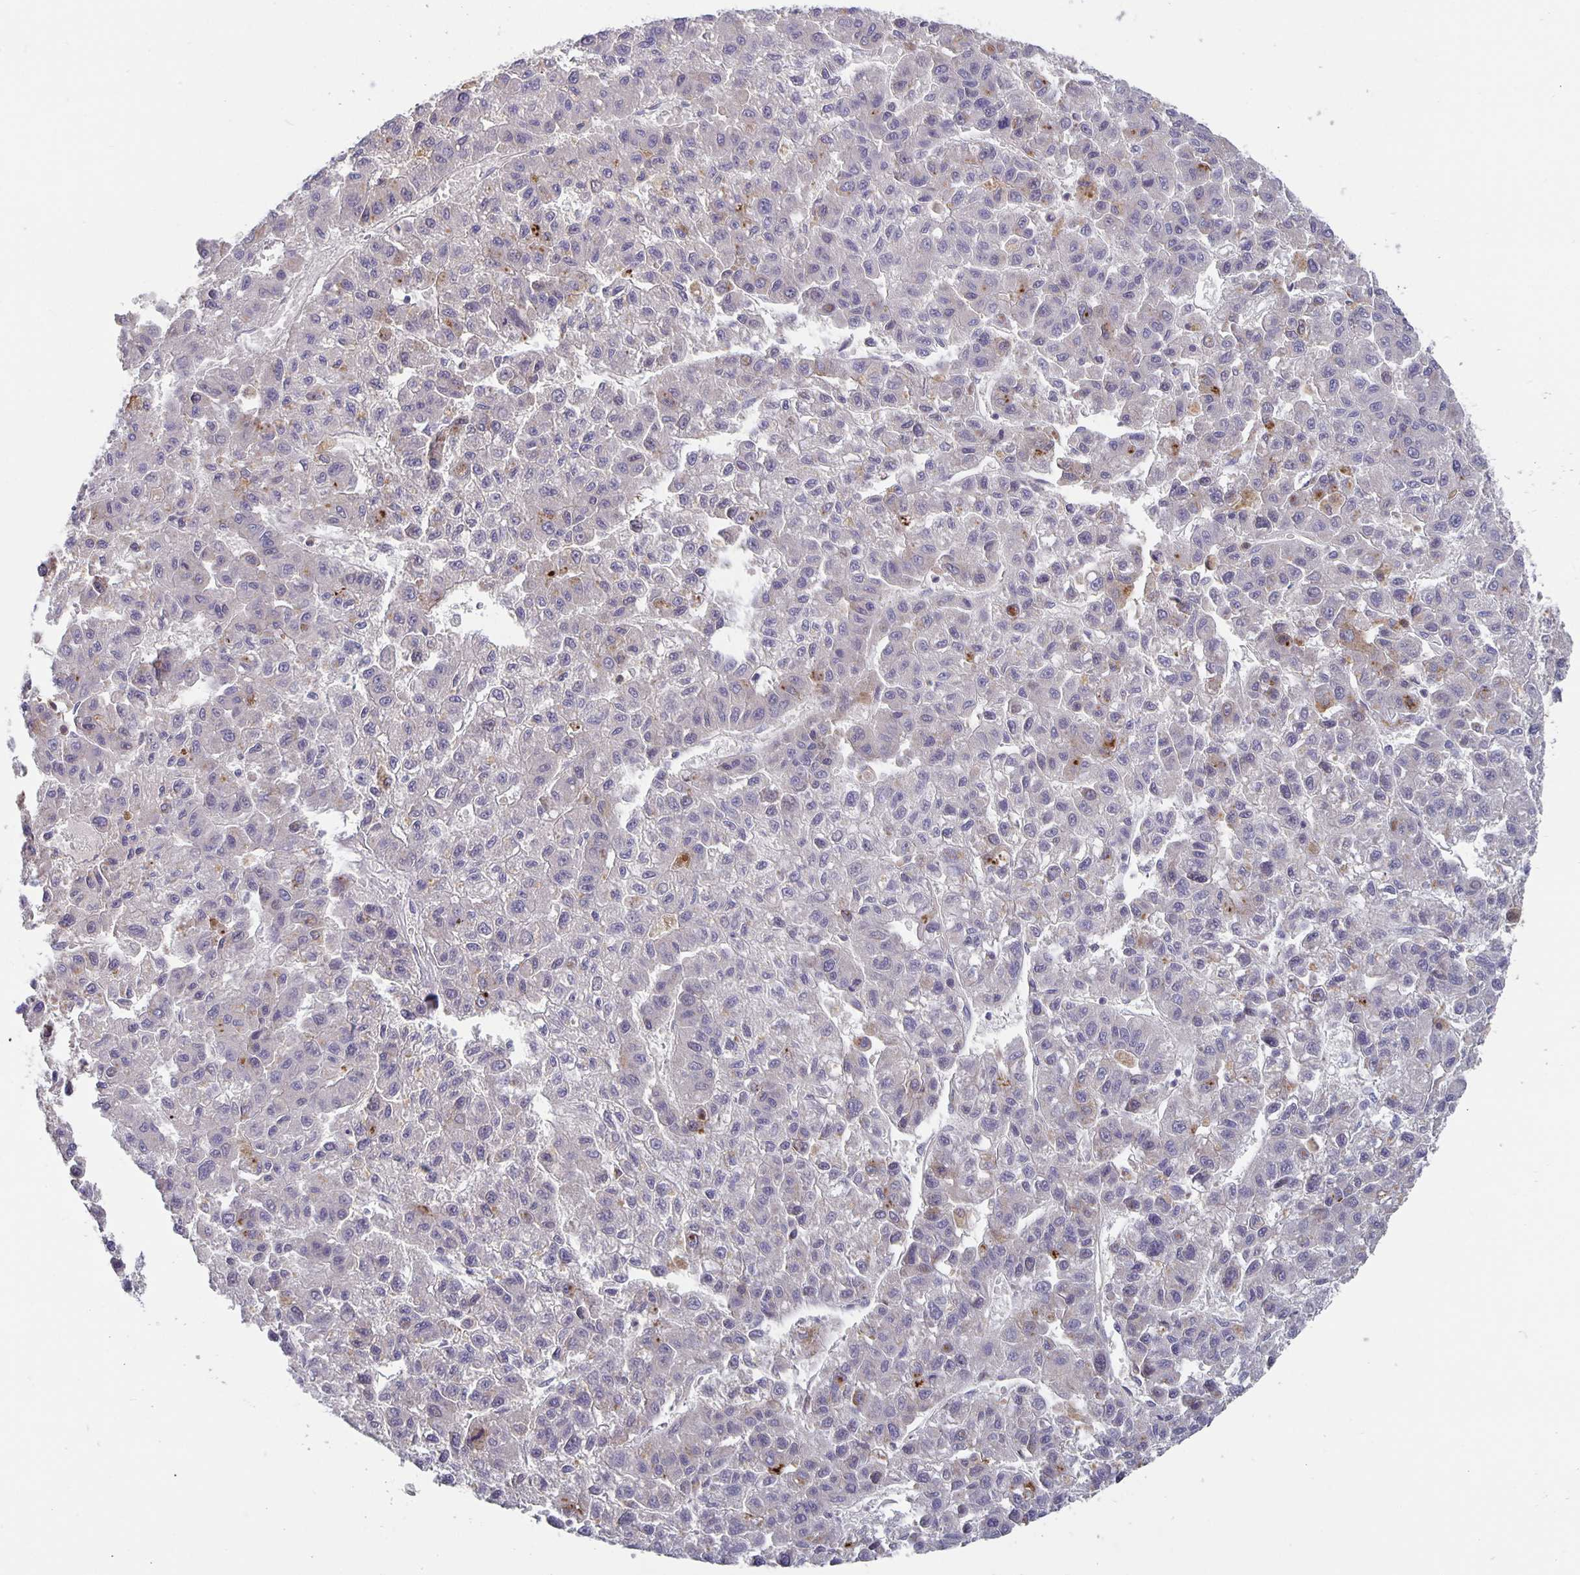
{"staining": {"intensity": "strong", "quantity": "<25%", "location": "cytoplasmic/membranous"}, "tissue": "liver cancer", "cell_type": "Tumor cells", "image_type": "cancer", "snomed": [{"axis": "morphology", "description": "Carcinoma, Hepatocellular, NOS"}, {"axis": "topography", "description": "Liver"}], "caption": "Immunohistochemistry (IHC) photomicrograph of human liver cancer (hepatocellular carcinoma) stained for a protein (brown), which reveals medium levels of strong cytoplasmic/membranous expression in about <25% of tumor cells.", "gene": "GDF15", "patient": {"sex": "male", "age": 70}}